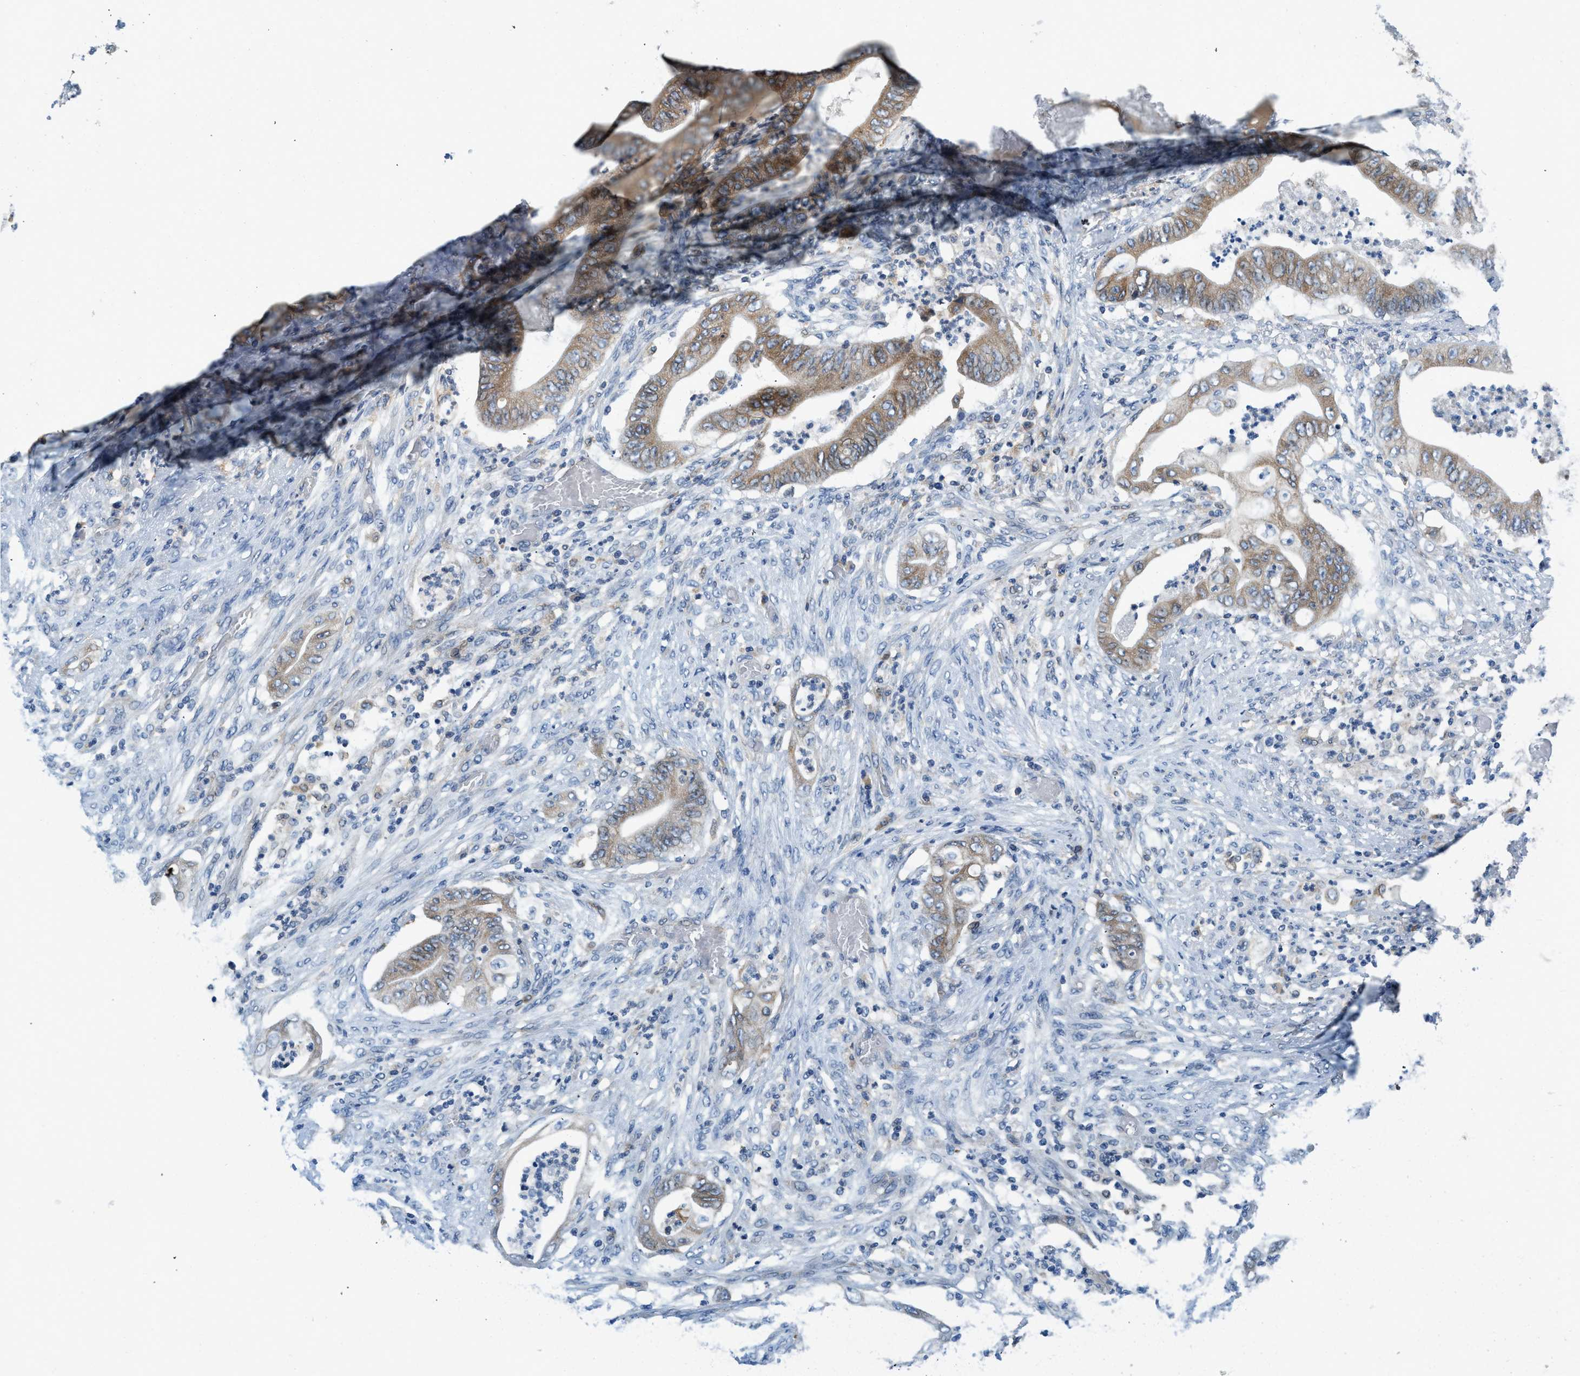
{"staining": {"intensity": "strong", "quantity": ">75%", "location": "cytoplasmic/membranous"}, "tissue": "stomach cancer", "cell_type": "Tumor cells", "image_type": "cancer", "snomed": [{"axis": "morphology", "description": "Adenocarcinoma, NOS"}, {"axis": "topography", "description": "Stomach"}], "caption": "Strong cytoplasmic/membranous expression for a protein is seen in approximately >75% of tumor cells of stomach cancer (adenocarcinoma) using immunohistochemistry.", "gene": "BCAP31", "patient": {"sex": "female", "age": 73}}